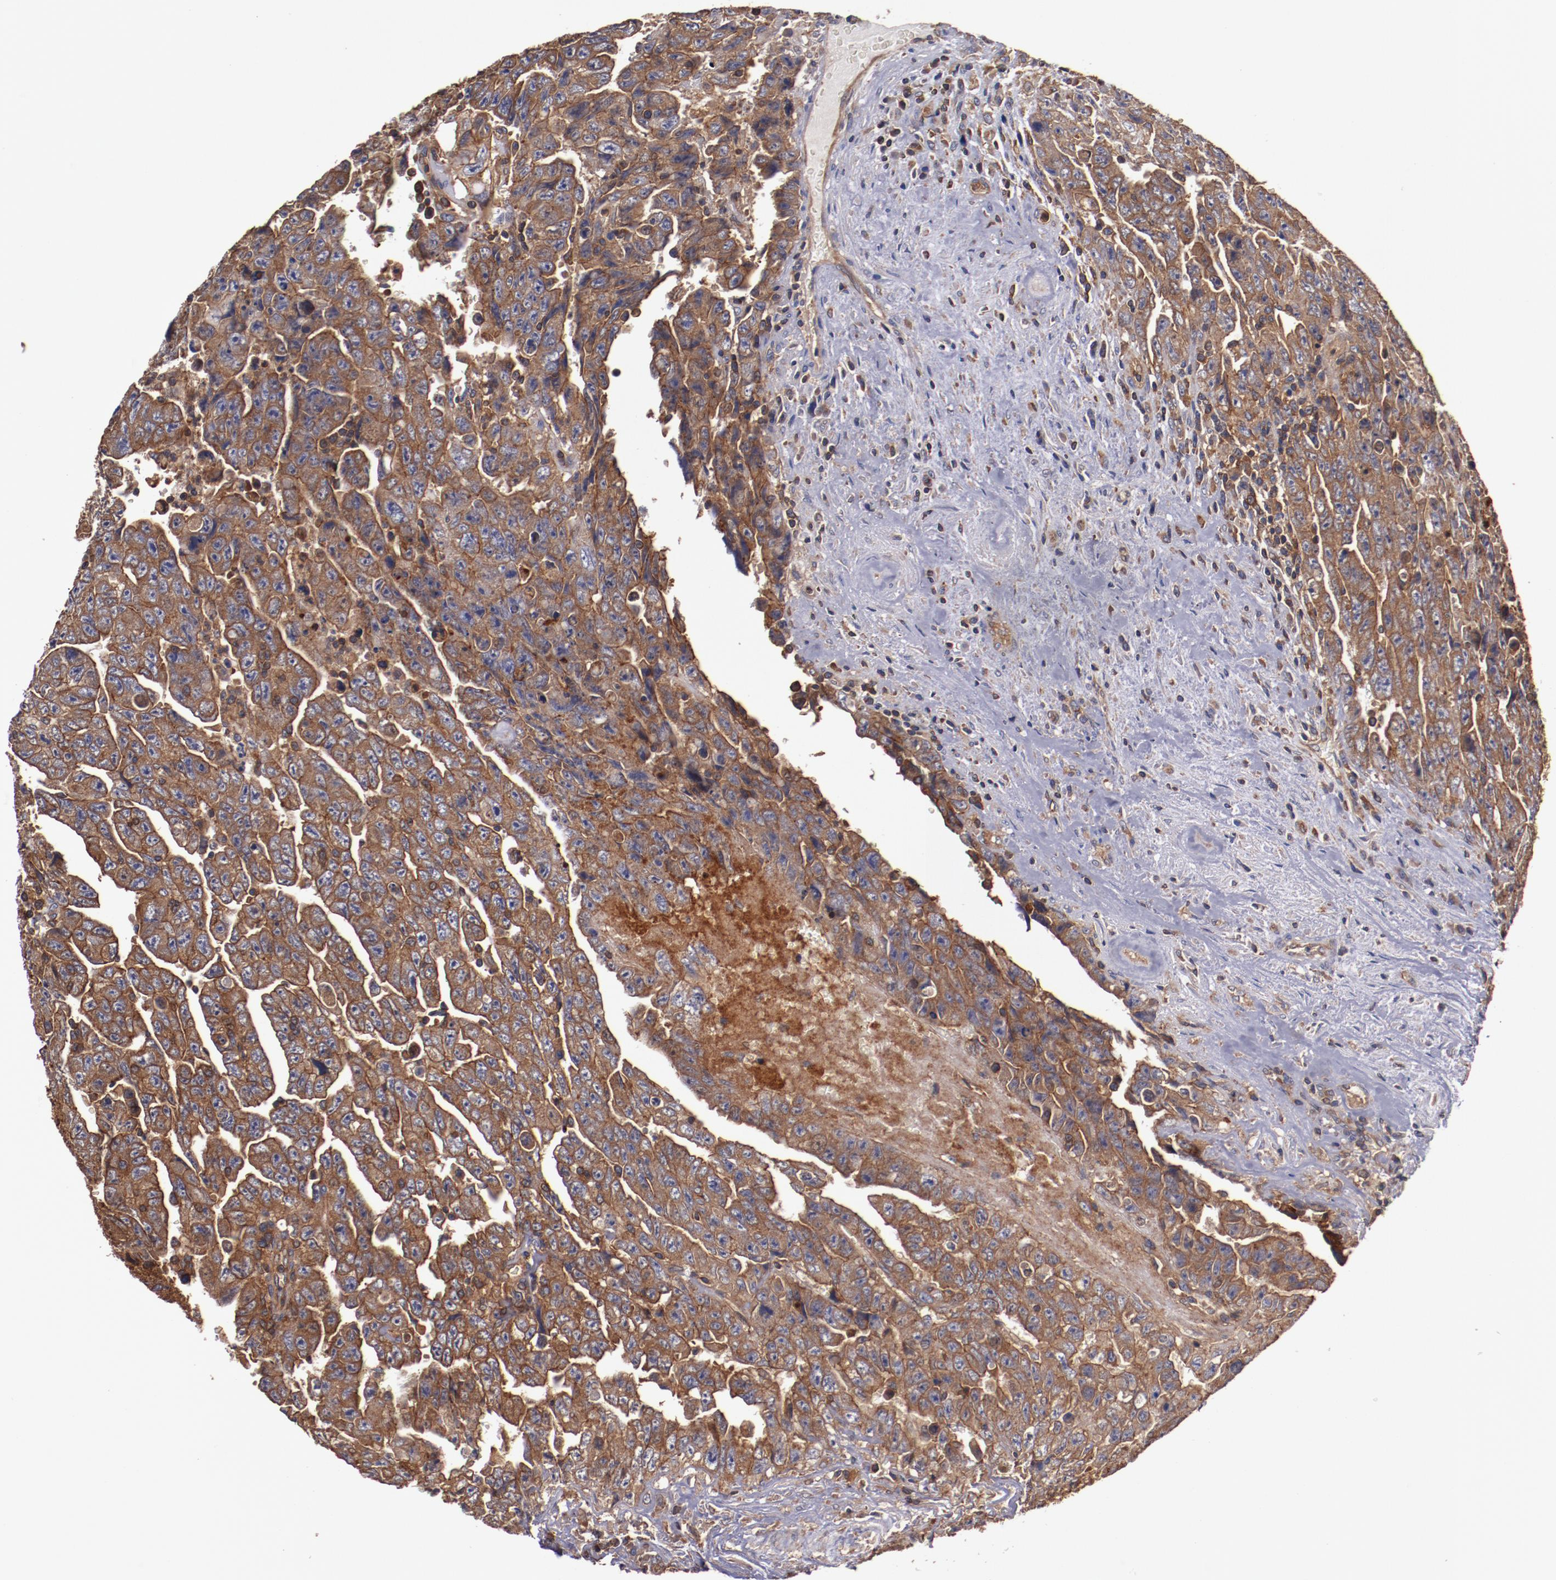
{"staining": {"intensity": "strong", "quantity": ">75%", "location": "cytoplasmic/membranous"}, "tissue": "testis cancer", "cell_type": "Tumor cells", "image_type": "cancer", "snomed": [{"axis": "morphology", "description": "Carcinoma, Embryonal, NOS"}, {"axis": "topography", "description": "Testis"}], "caption": "Testis cancer was stained to show a protein in brown. There is high levels of strong cytoplasmic/membranous positivity in approximately >75% of tumor cells. The staining is performed using DAB brown chromogen to label protein expression. The nuclei are counter-stained blue using hematoxylin.", "gene": "TMOD3", "patient": {"sex": "male", "age": 28}}